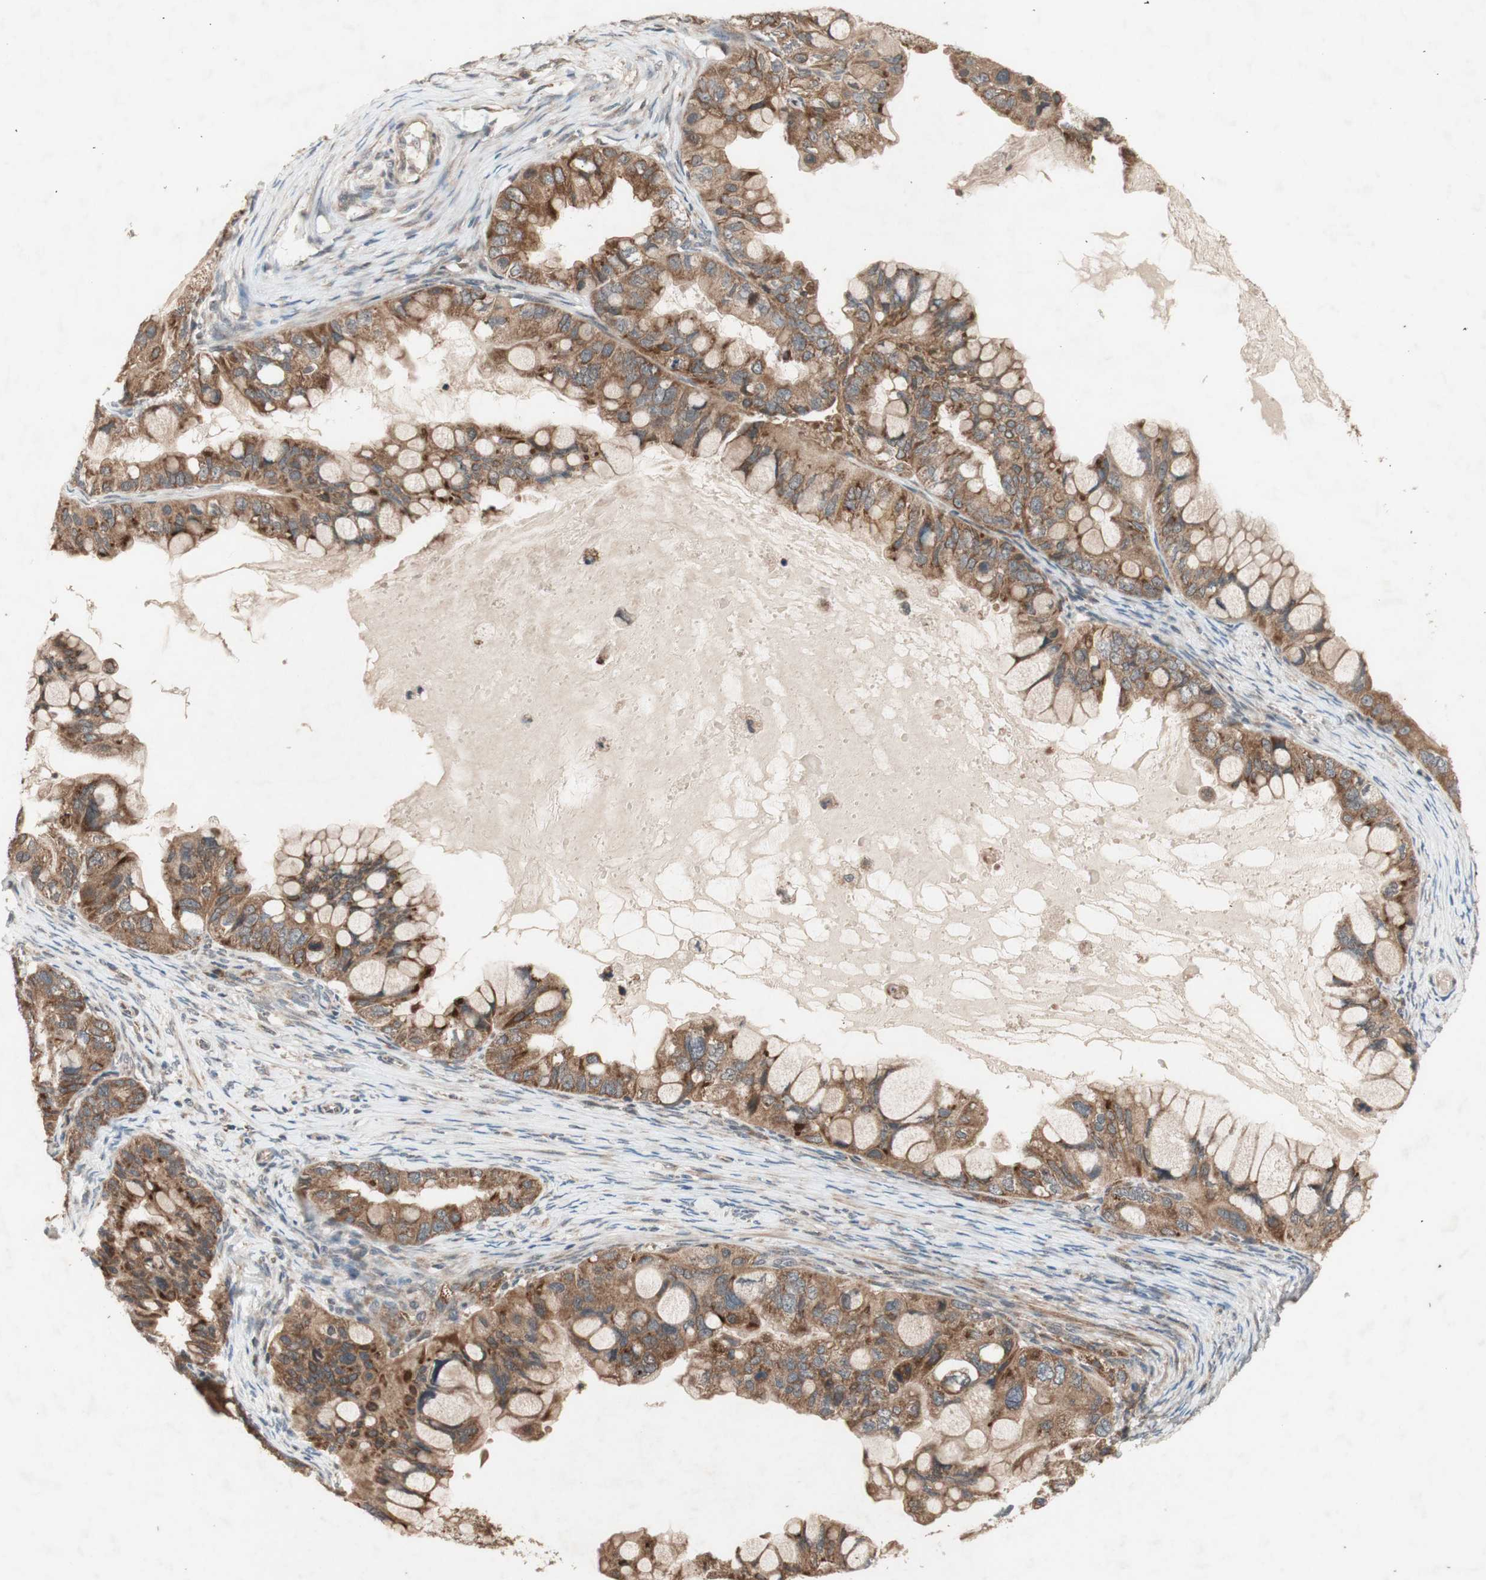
{"staining": {"intensity": "moderate", "quantity": ">75%", "location": "cytoplasmic/membranous"}, "tissue": "ovarian cancer", "cell_type": "Tumor cells", "image_type": "cancer", "snomed": [{"axis": "morphology", "description": "Cystadenocarcinoma, mucinous, NOS"}, {"axis": "topography", "description": "Ovary"}], "caption": "Immunohistochemical staining of human ovarian cancer displays medium levels of moderate cytoplasmic/membranous expression in approximately >75% of tumor cells.", "gene": "DDOST", "patient": {"sex": "female", "age": 80}}